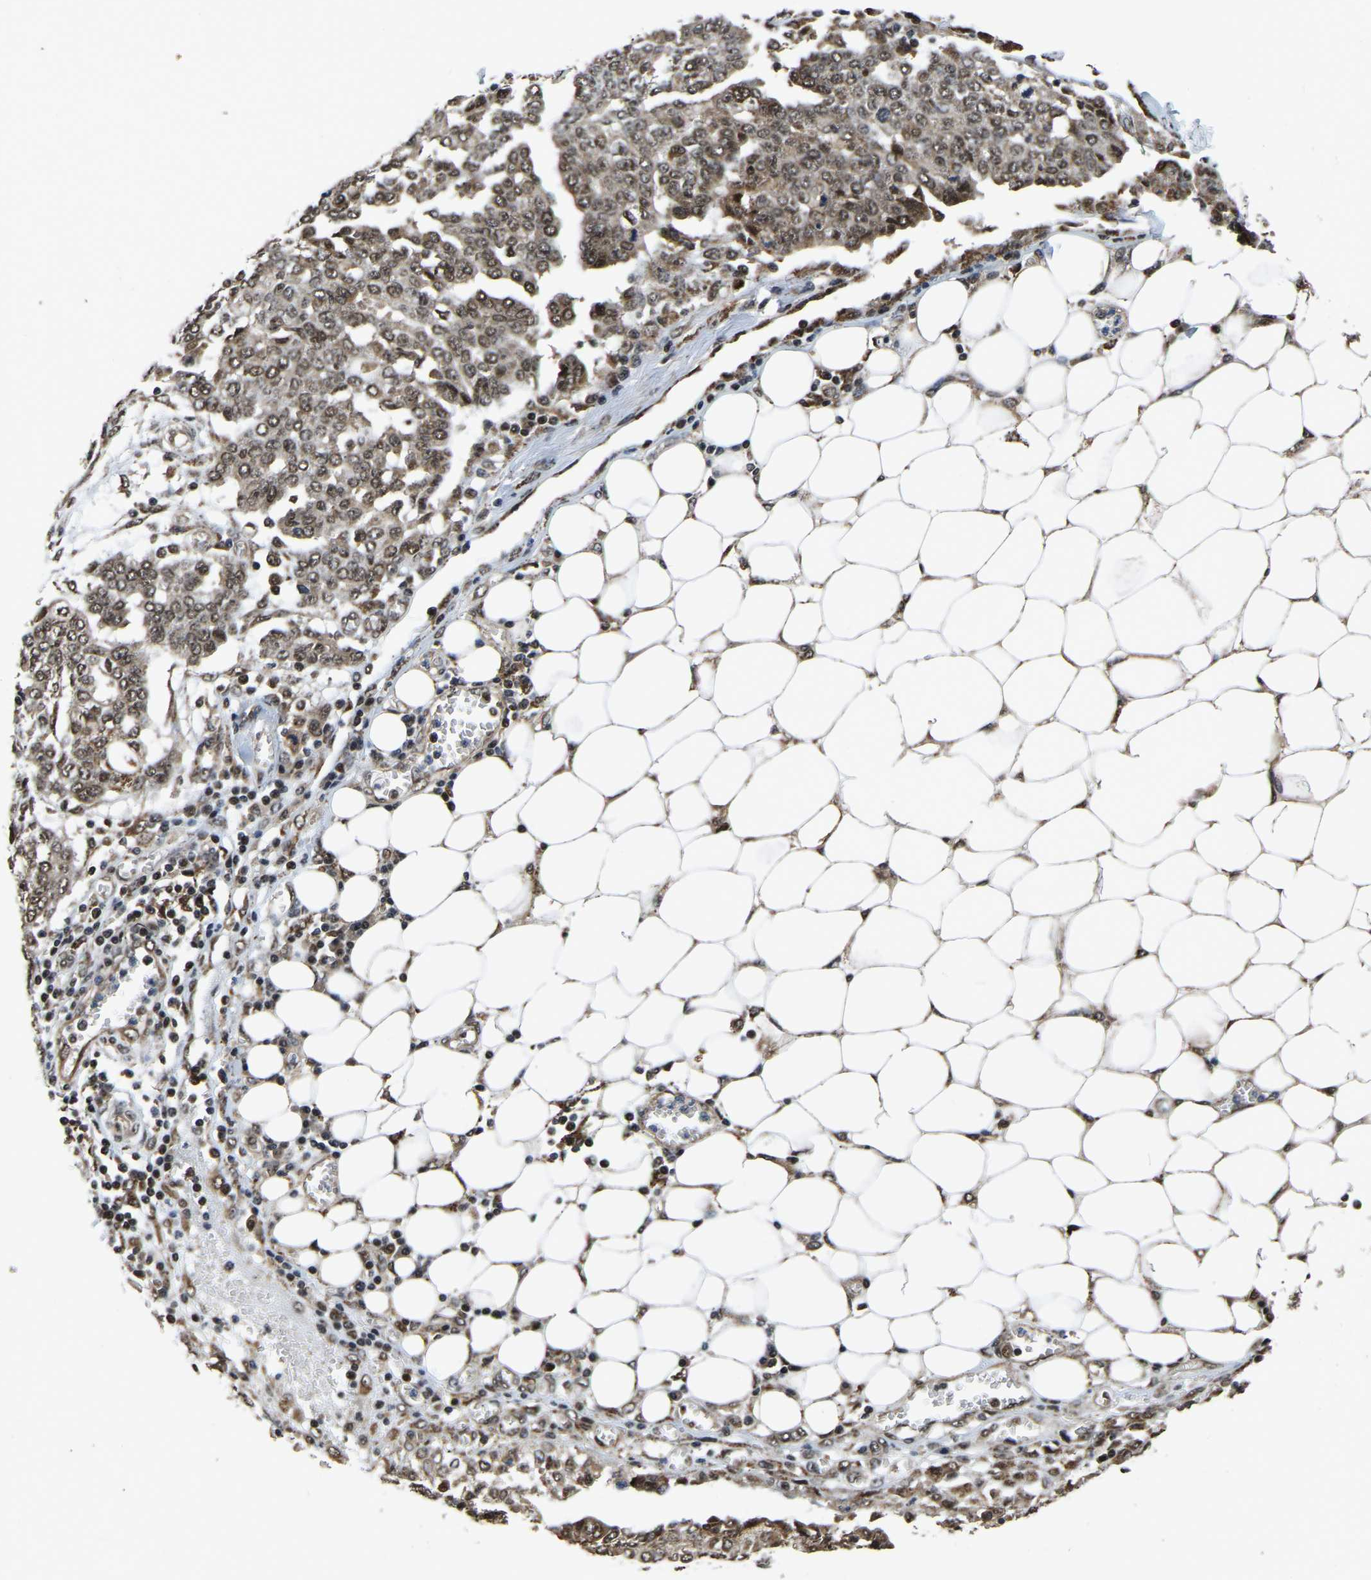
{"staining": {"intensity": "moderate", "quantity": ">75%", "location": "nuclear"}, "tissue": "ovarian cancer", "cell_type": "Tumor cells", "image_type": "cancer", "snomed": [{"axis": "morphology", "description": "Cystadenocarcinoma, serous, NOS"}, {"axis": "topography", "description": "Soft tissue"}, {"axis": "topography", "description": "Ovary"}], "caption": "An IHC micrograph of neoplastic tissue is shown. Protein staining in brown labels moderate nuclear positivity in ovarian cancer within tumor cells.", "gene": "CIAO1", "patient": {"sex": "female", "age": 57}}